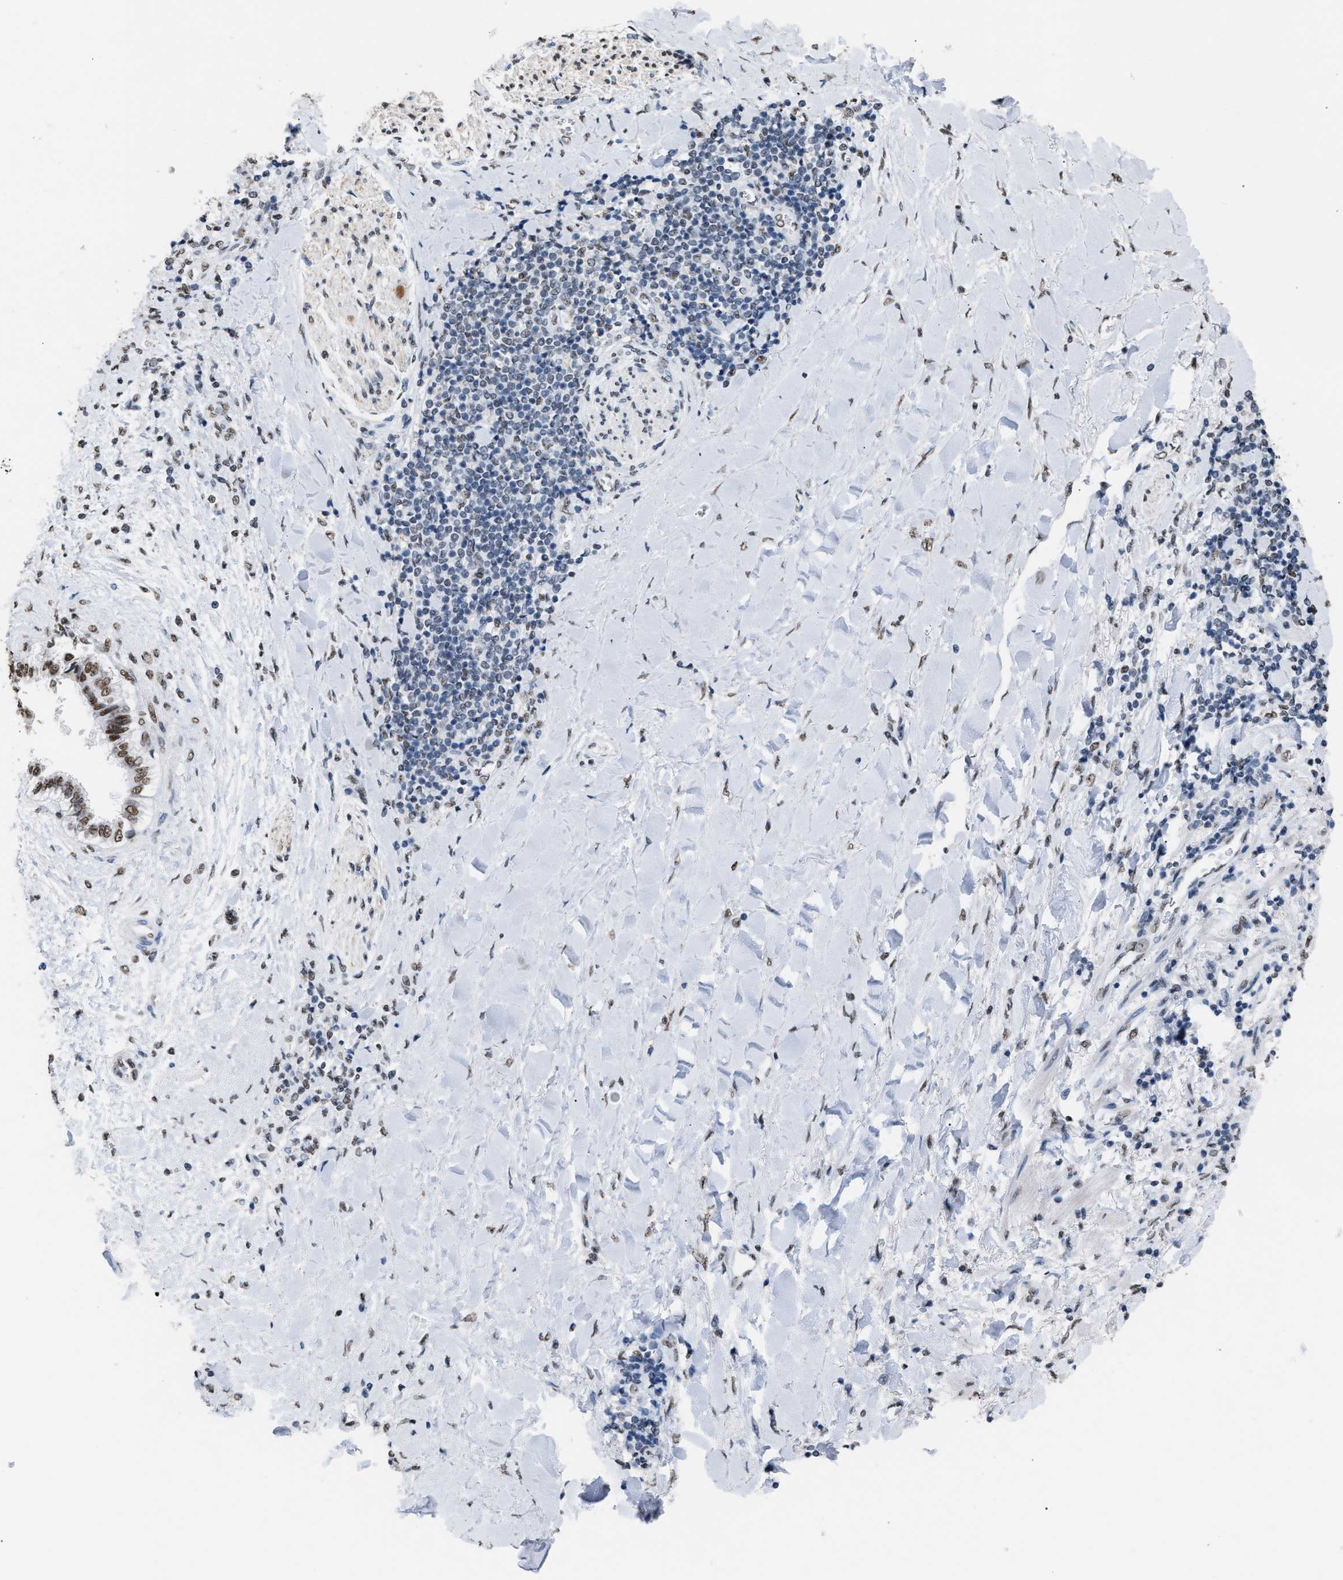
{"staining": {"intensity": "strong", "quantity": ">75%", "location": "nuclear"}, "tissue": "liver cancer", "cell_type": "Tumor cells", "image_type": "cancer", "snomed": [{"axis": "morphology", "description": "Cholangiocarcinoma"}, {"axis": "topography", "description": "Liver"}], "caption": "Immunohistochemistry (IHC) of human liver cancer reveals high levels of strong nuclear expression in approximately >75% of tumor cells. The staining was performed using DAB (3,3'-diaminobenzidine) to visualize the protein expression in brown, while the nuclei were stained in blue with hematoxylin (Magnification: 20x).", "gene": "CCAR2", "patient": {"sex": "male", "age": 50}}